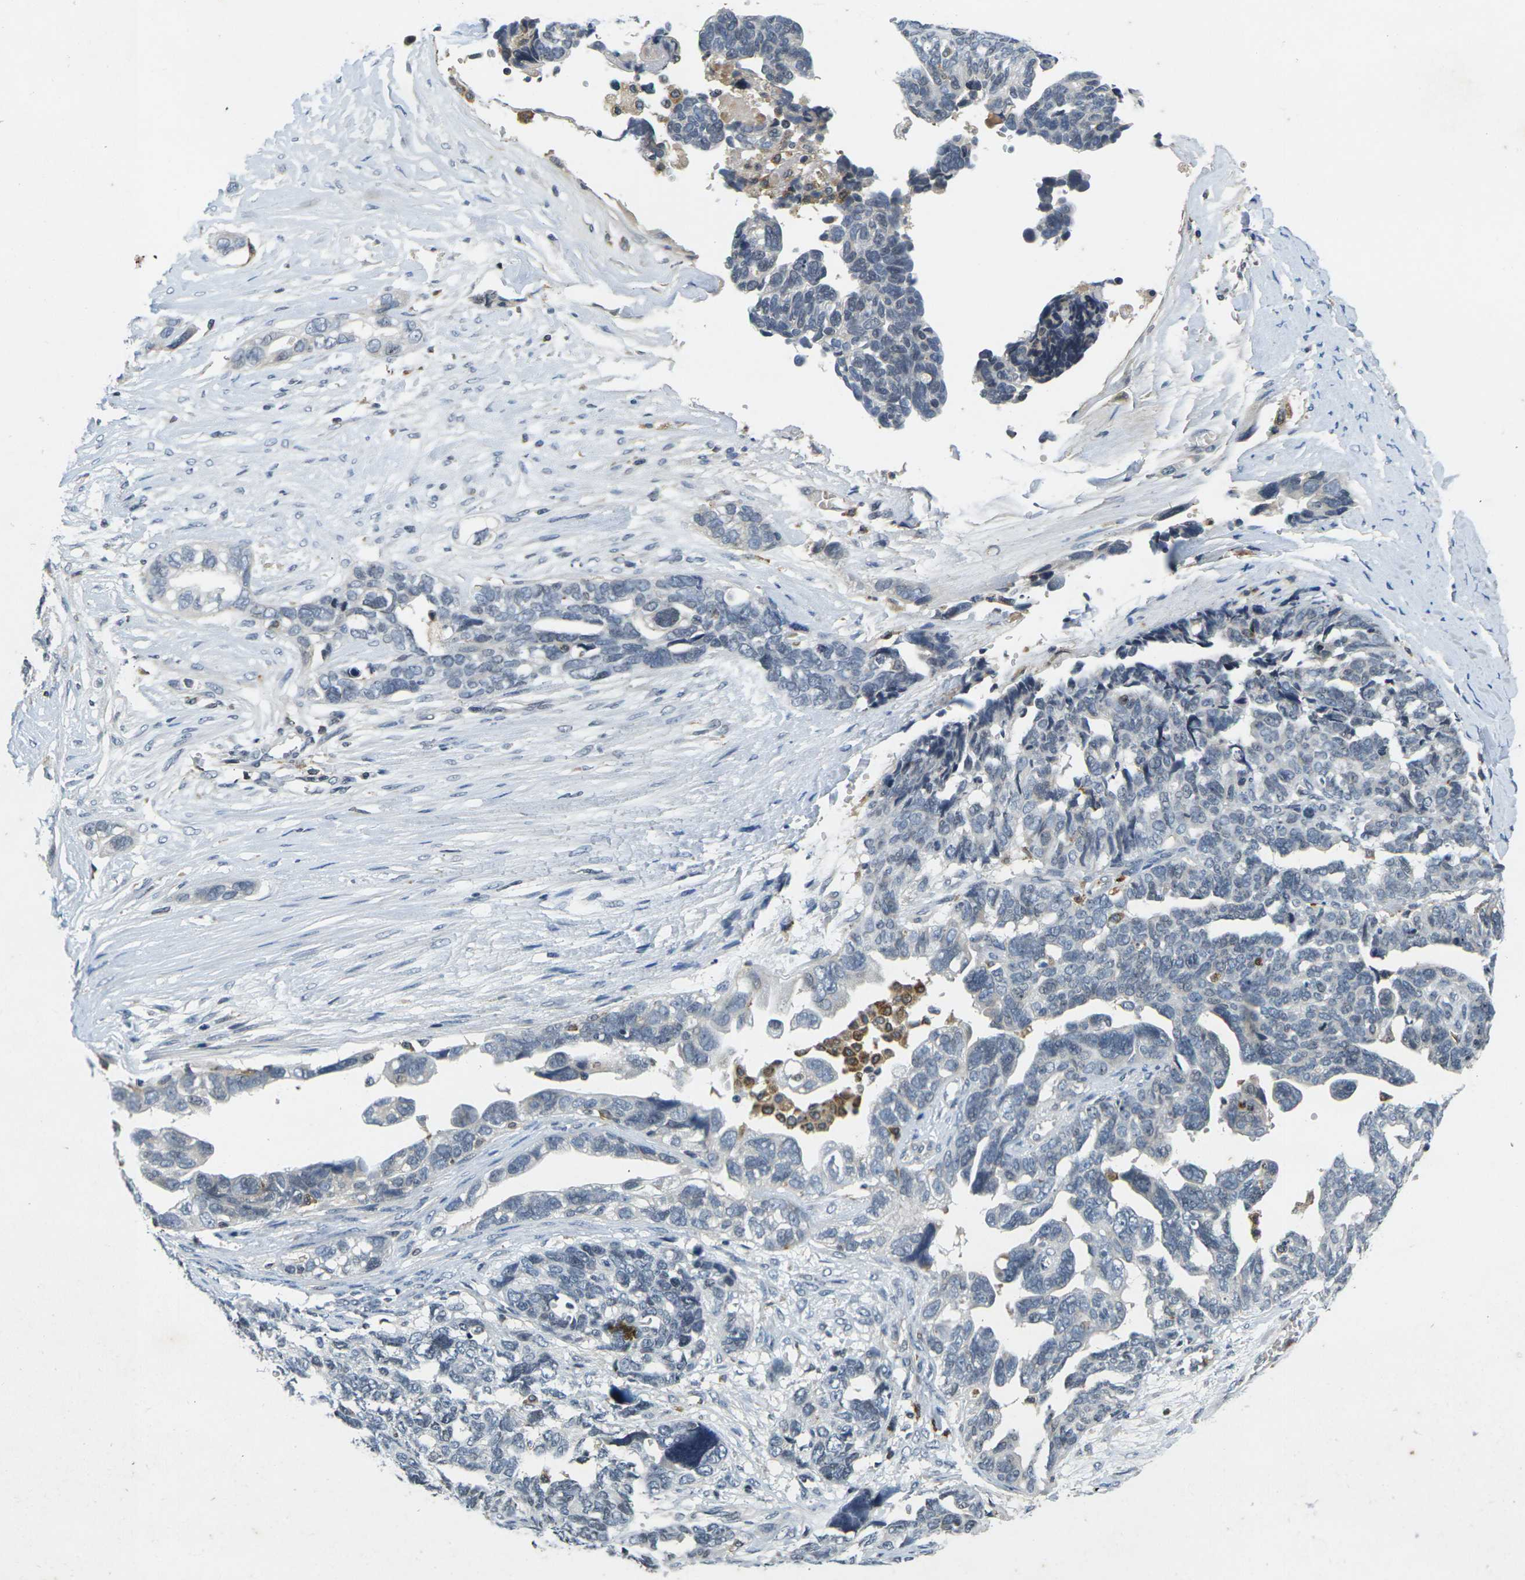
{"staining": {"intensity": "negative", "quantity": "none", "location": "none"}, "tissue": "ovarian cancer", "cell_type": "Tumor cells", "image_type": "cancer", "snomed": [{"axis": "morphology", "description": "Cystadenocarcinoma, serous, NOS"}, {"axis": "topography", "description": "Ovary"}], "caption": "Ovarian serous cystadenocarcinoma was stained to show a protein in brown. There is no significant positivity in tumor cells.", "gene": "C1QC", "patient": {"sex": "female", "age": 79}}